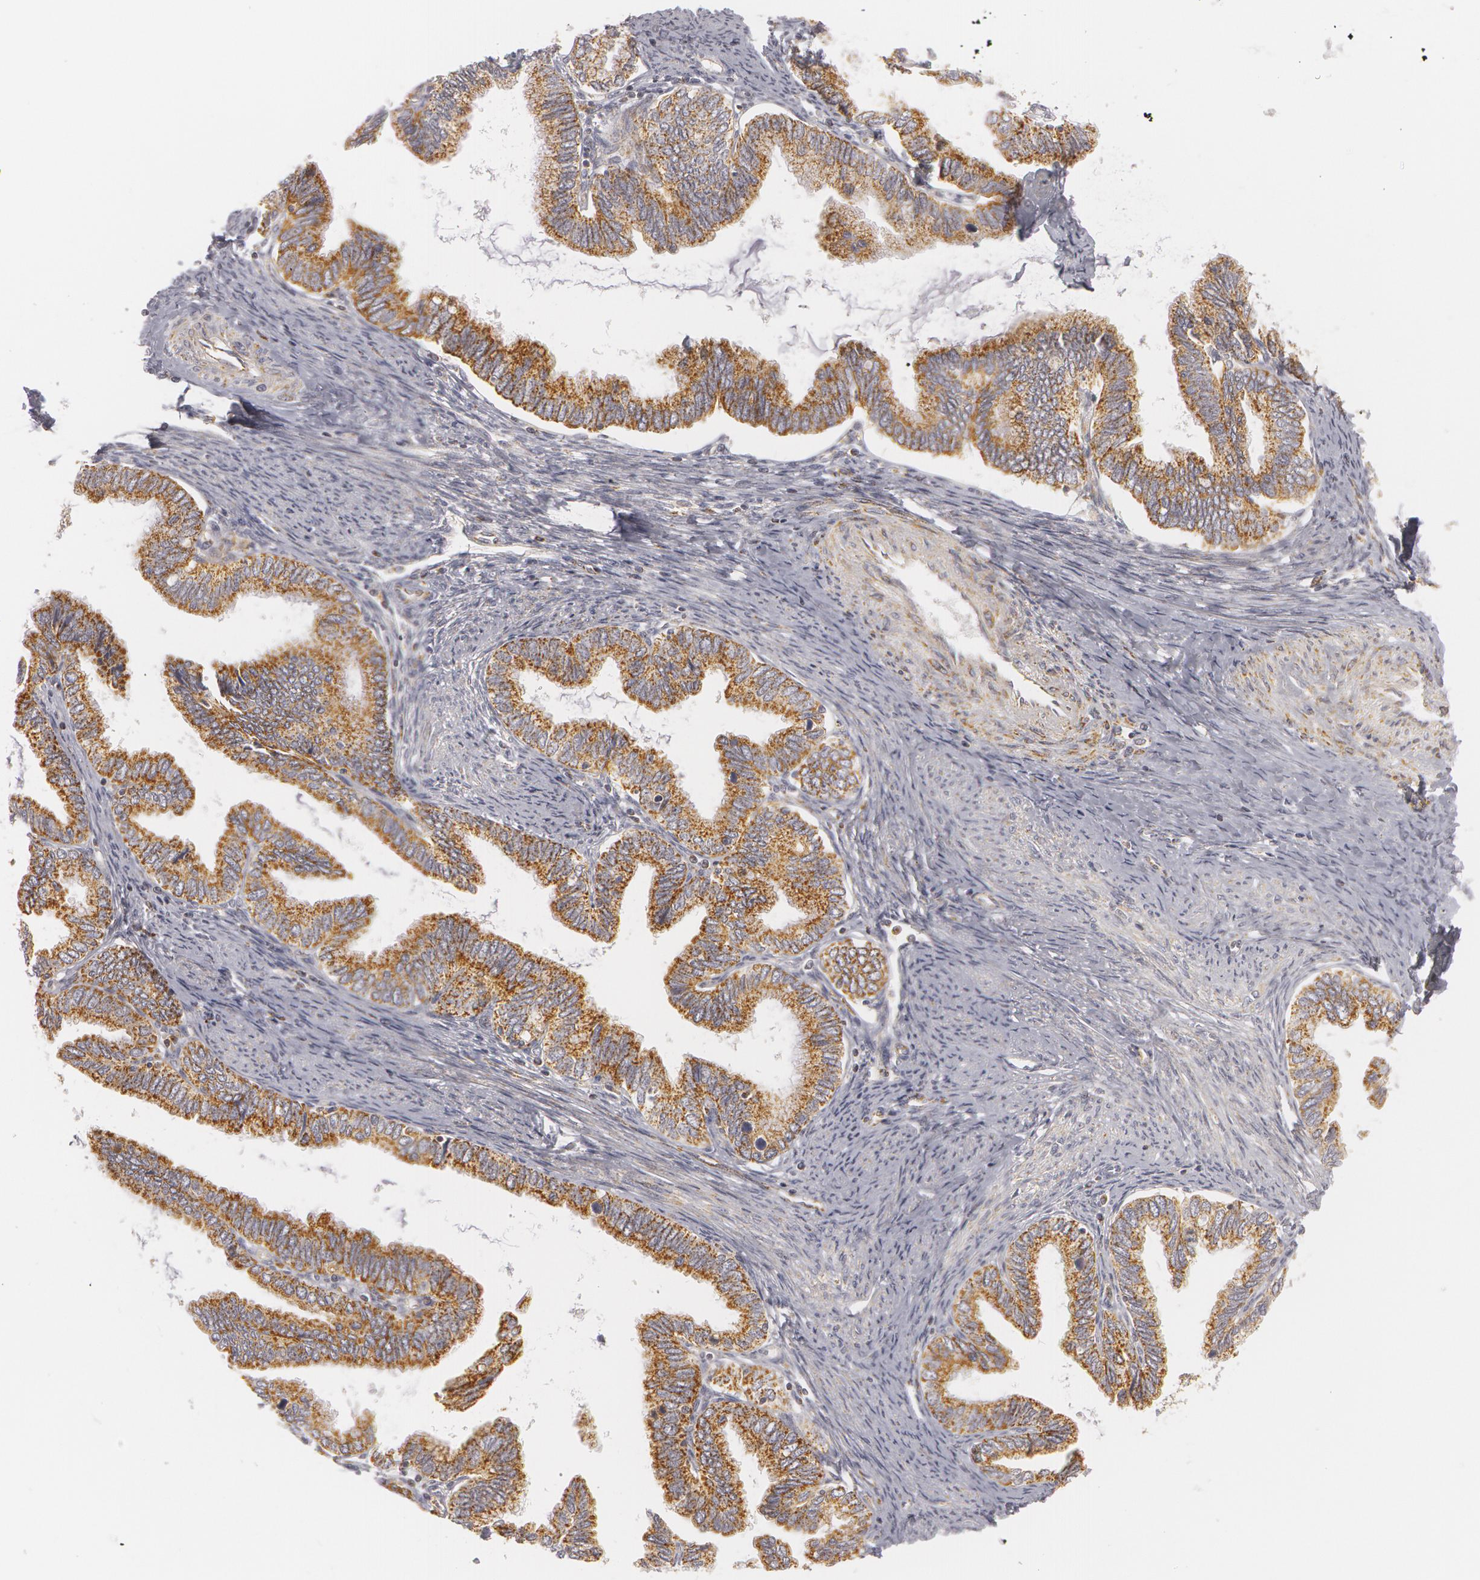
{"staining": {"intensity": "moderate", "quantity": ">75%", "location": "cytoplasmic/membranous"}, "tissue": "cervical cancer", "cell_type": "Tumor cells", "image_type": "cancer", "snomed": [{"axis": "morphology", "description": "Adenocarcinoma, NOS"}, {"axis": "topography", "description": "Cervix"}], "caption": "A high-resolution micrograph shows immunohistochemistry staining of cervical adenocarcinoma, which exhibits moderate cytoplasmic/membranous staining in about >75% of tumor cells. (DAB IHC, brown staining for protein, blue staining for nuclei).", "gene": "C7", "patient": {"sex": "female", "age": 49}}